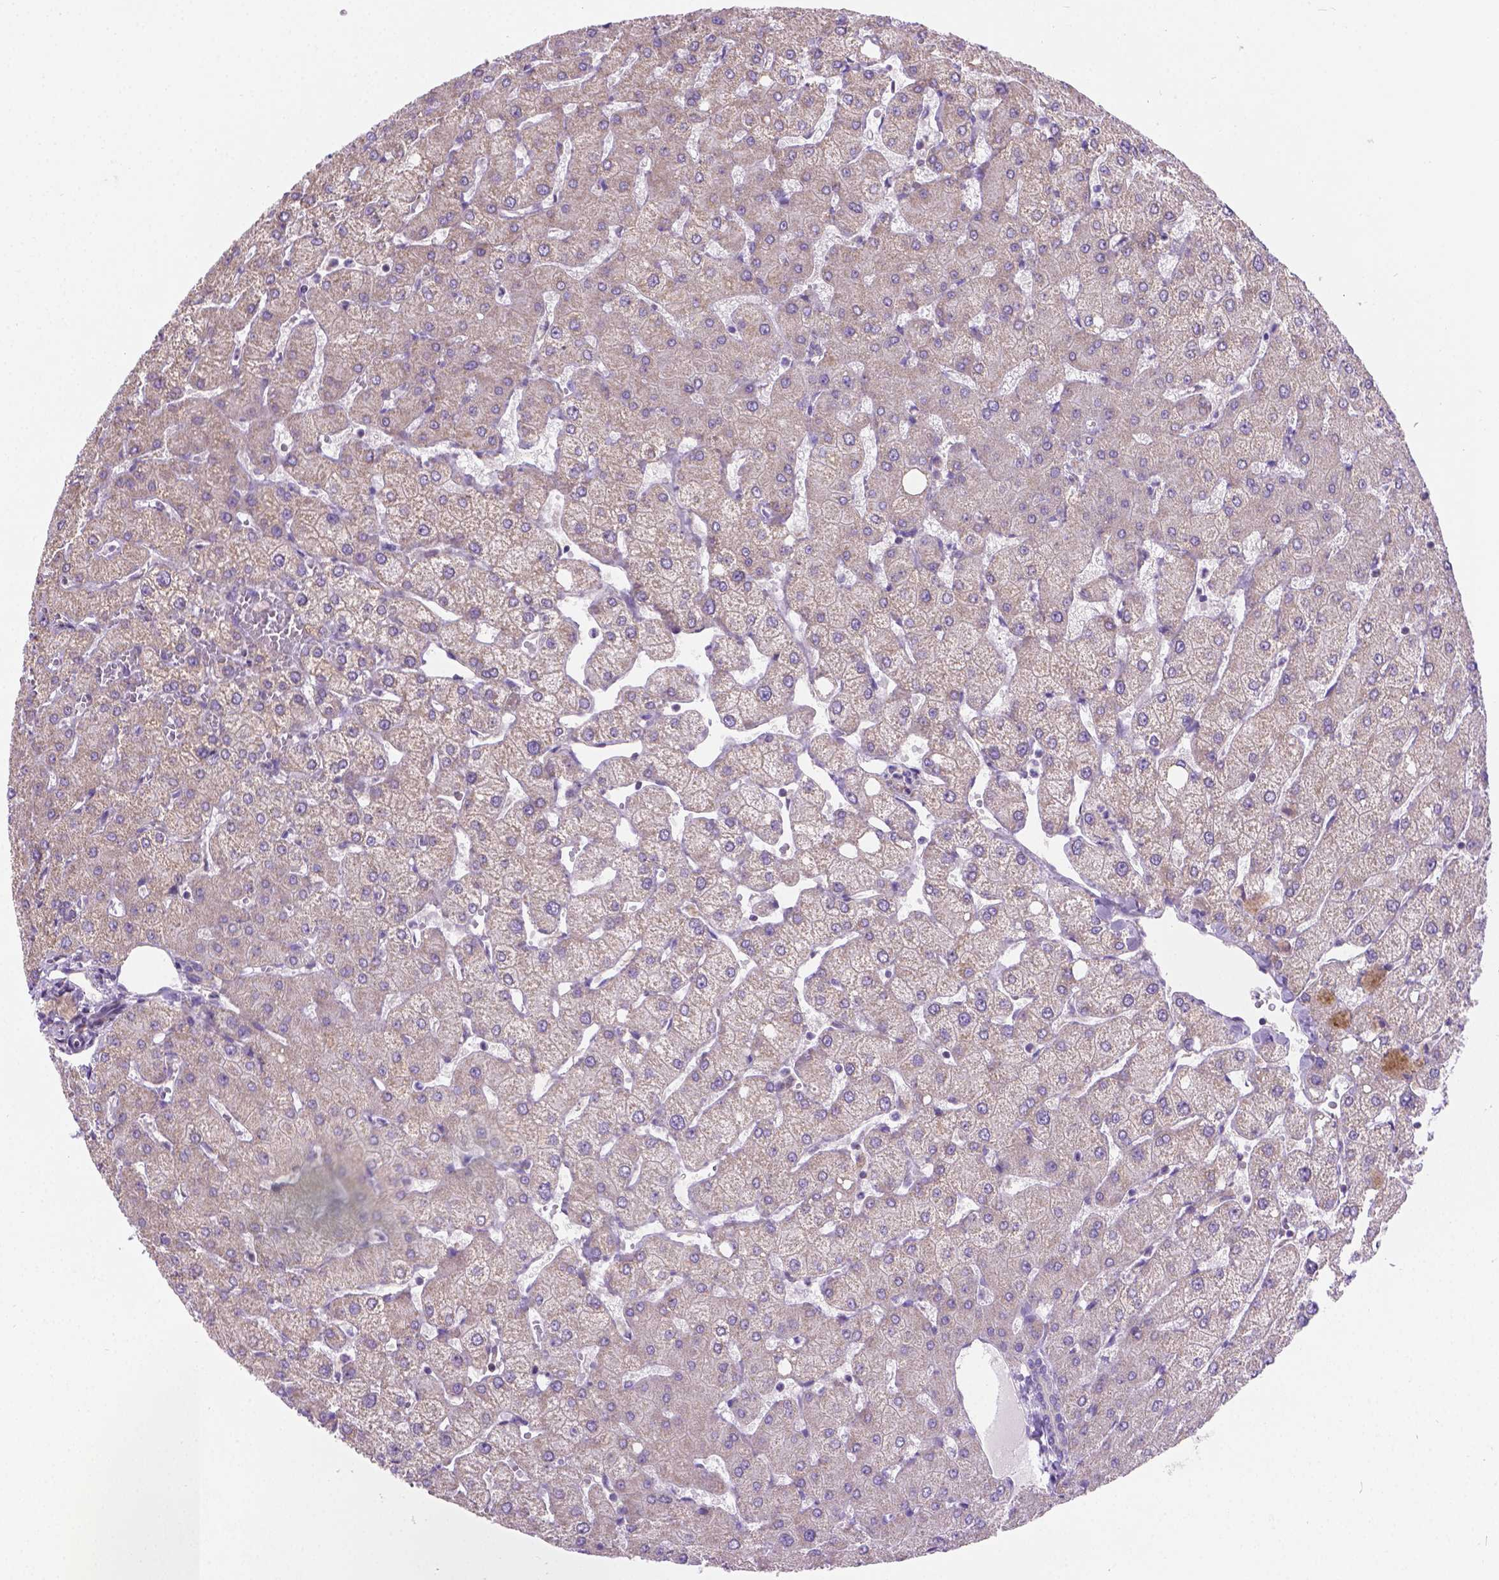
{"staining": {"intensity": "negative", "quantity": "none", "location": "none"}, "tissue": "liver", "cell_type": "Cholangiocytes", "image_type": "normal", "snomed": [{"axis": "morphology", "description": "Normal tissue, NOS"}, {"axis": "topography", "description": "Liver"}], "caption": "This is an immunohistochemistry histopathology image of unremarkable liver. There is no expression in cholangiocytes.", "gene": "CSPG5", "patient": {"sex": "female", "age": 54}}